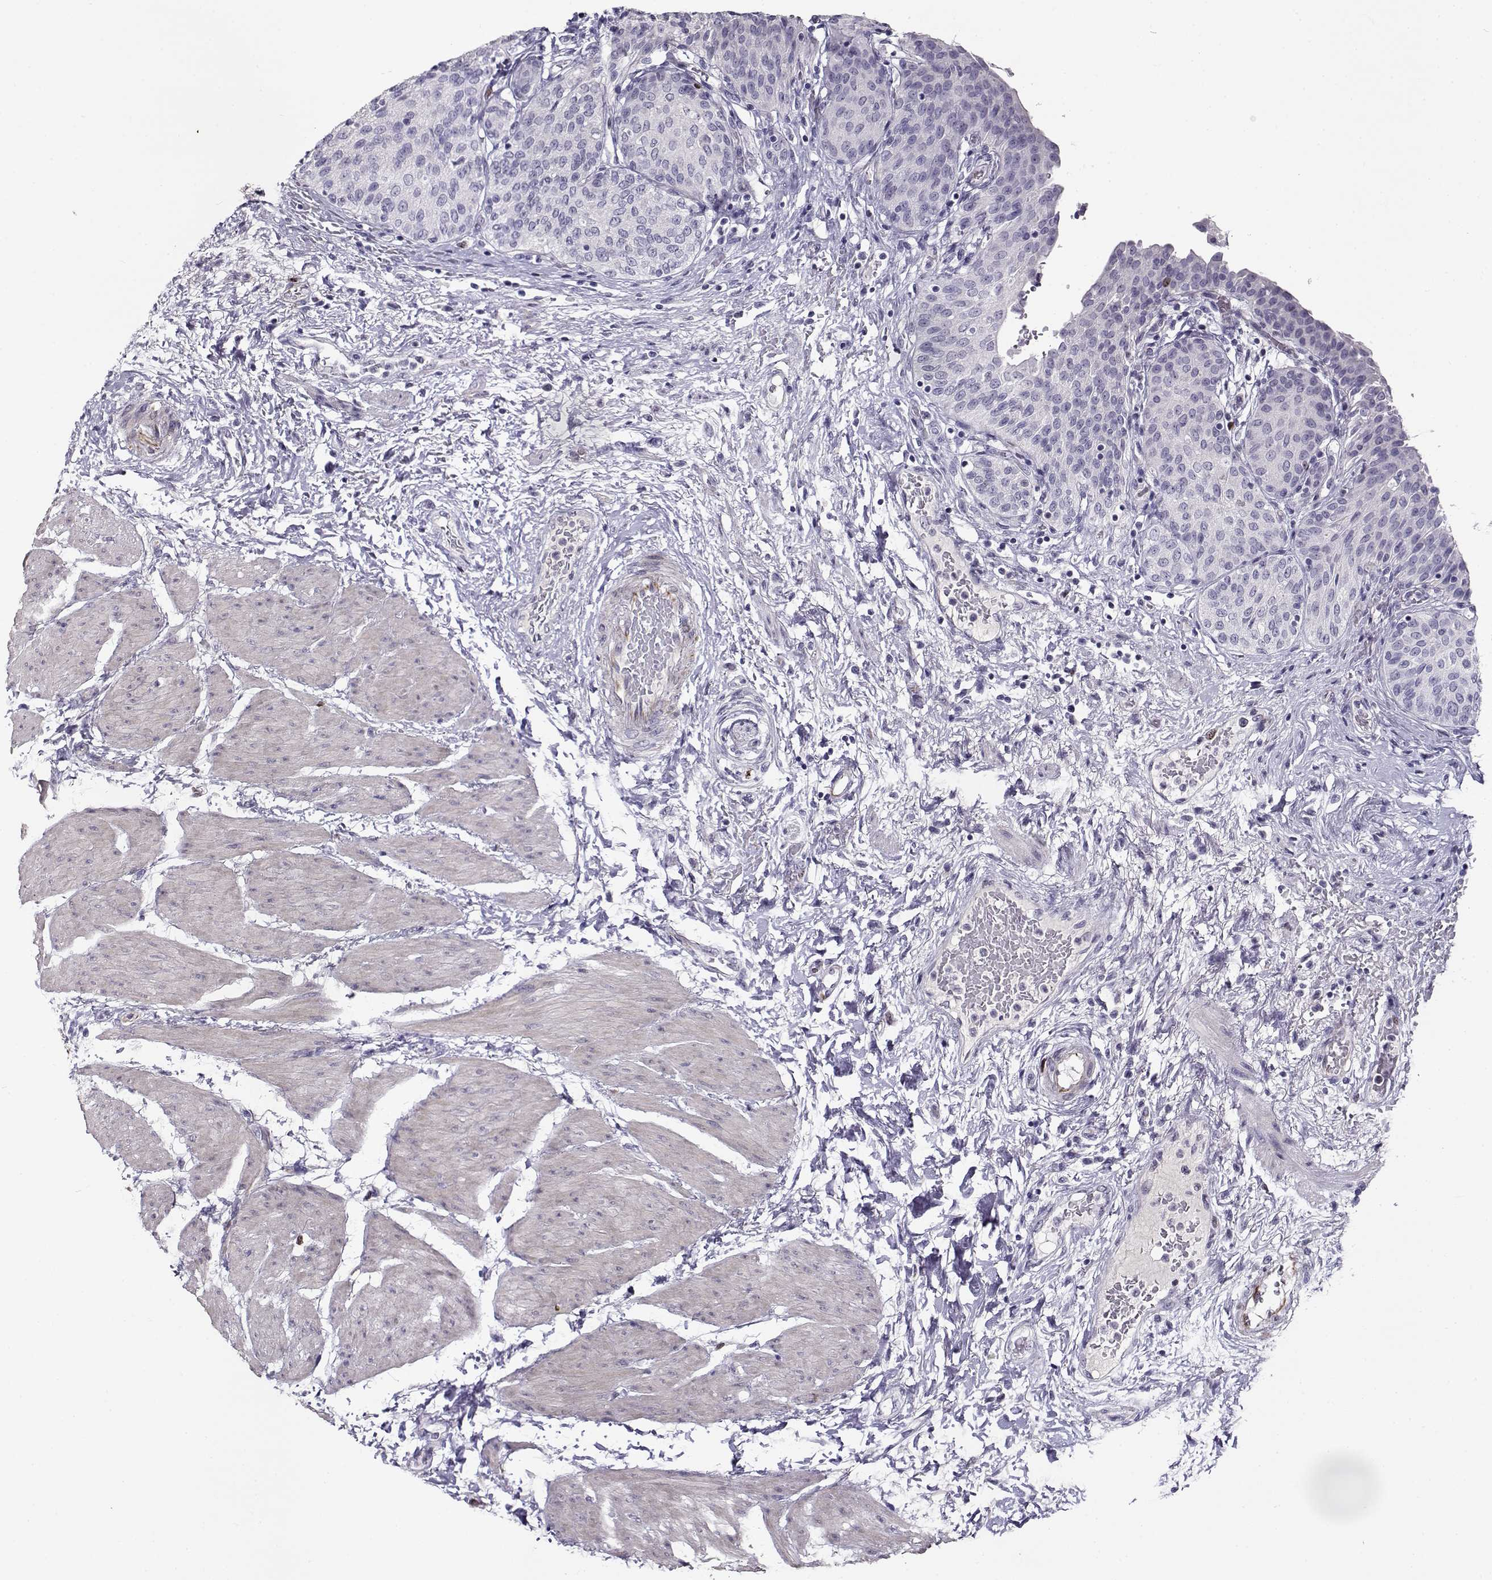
{"staining": {"intensity": "negative", "quantity": "none", "location": "none"}, "tissue": "urinary bladder", "cell_type": "Urothelial cells", "image_type": "normal", "snomed": [{"axis": "morphology", "description": "Normal tissue, NOS"}, {"axis": "morphology", "description": "Metaplasia, NOS"}, {"axis": "topography", "description": "Urinary bladder"}], "caption": "This photomicrograph is of normal urinary bladder stained with immunohistochemistry to label a protein in brown with the nuclei are counter-stained blue. There is no staining in urothelial cells. (DAB immunohistochemistry (IHC) with hematoxylin counter stain).", "gene": "NPW", "patient": {"sex": "male", "age": 68}}